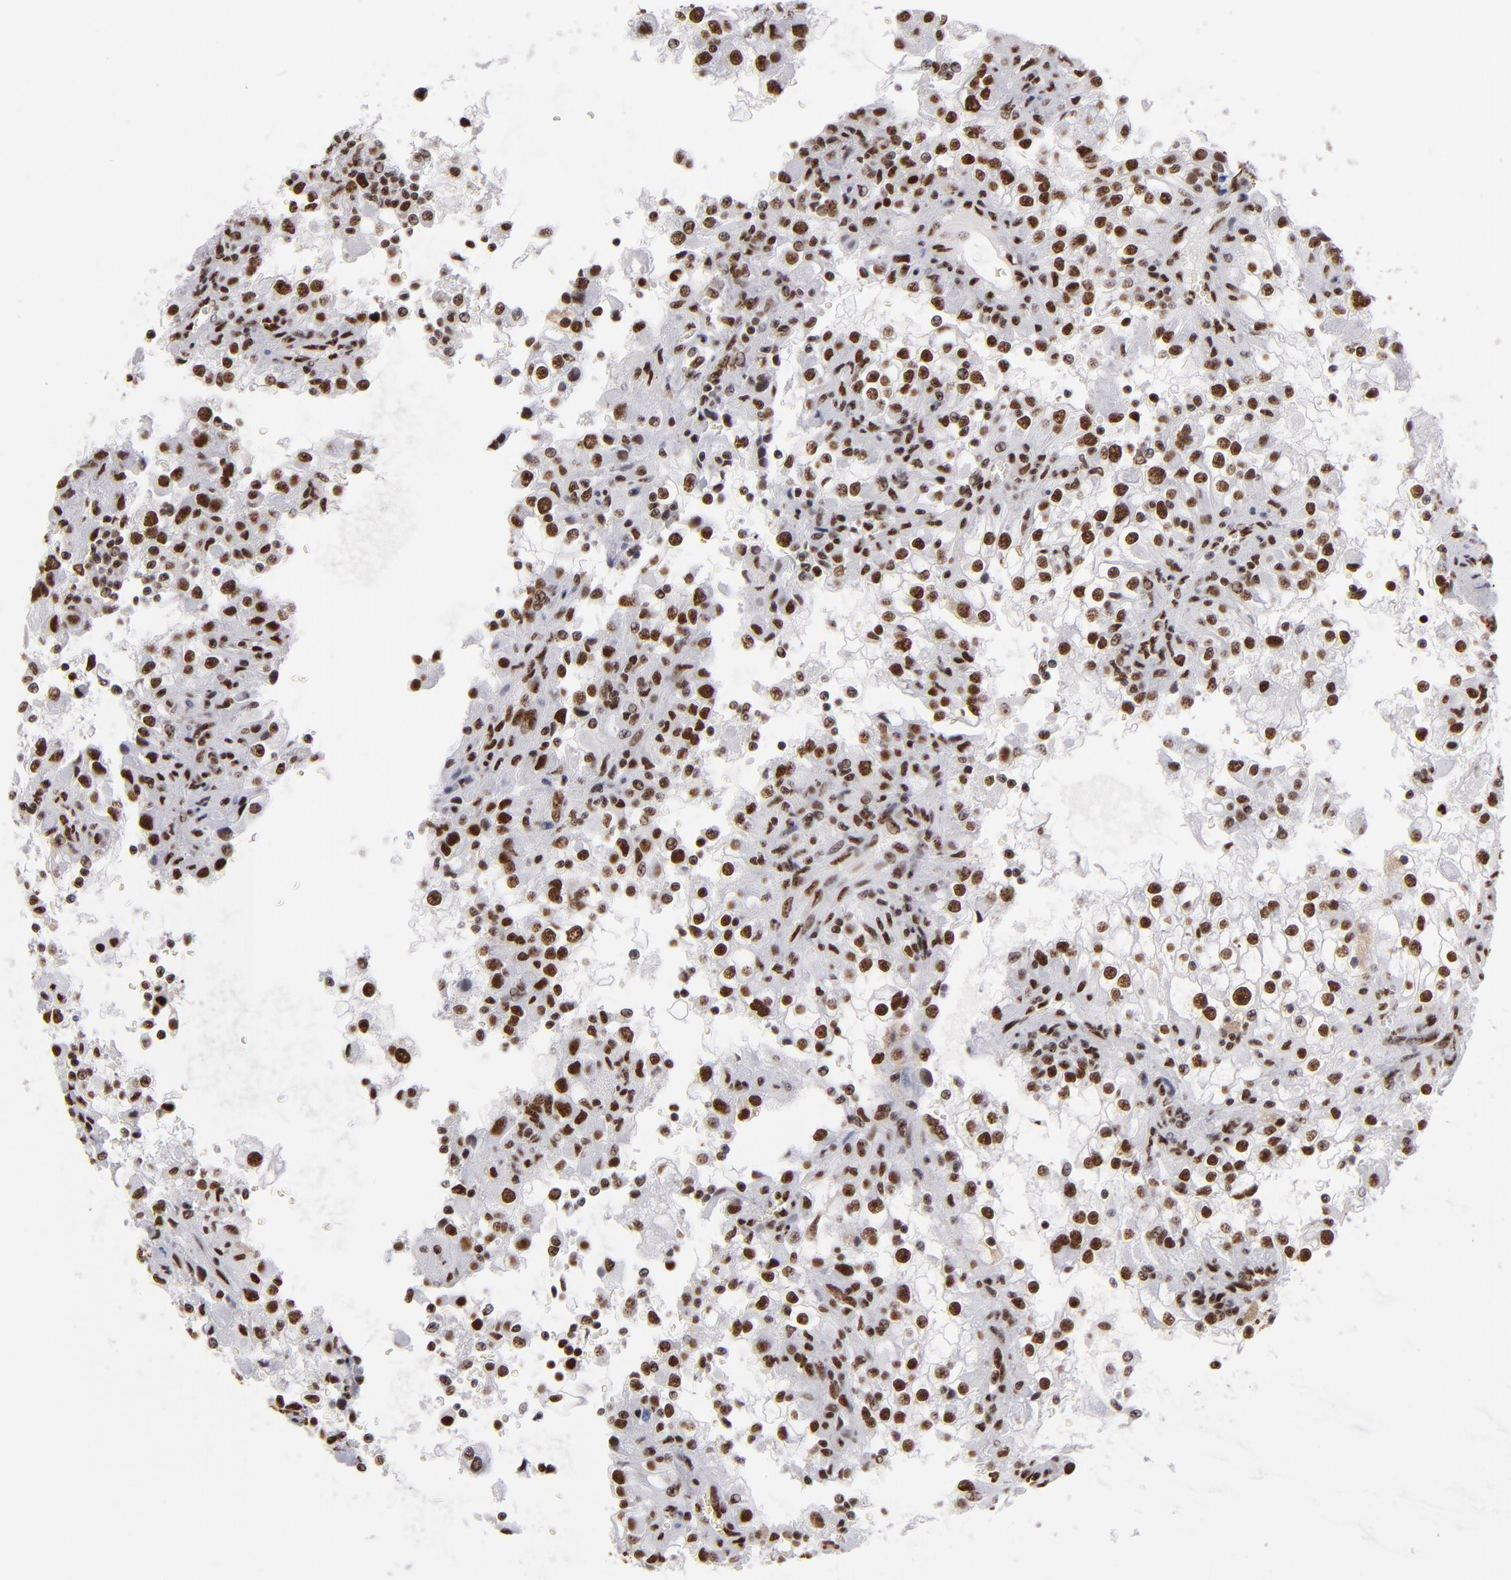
{"staining": {"intensity": "strong", "quantity": ">75%", "location": "nuclear"}, "tissue": "renal cancer", "cell_type": "Tumor cells", "image_type": "cancer", "snomed": [{"axis": "morphology", "description": "Adenocarcinoma, NOS"}, {"axis": "topography", "description": "Kidney"}], "caption": "An image of adenocarcinoma (renal) stained for a protein demonstrates strong nuclear brown staining in tumor cells.", "gene": "MRE11", "patient": {"sex": "female", "age": 52}}